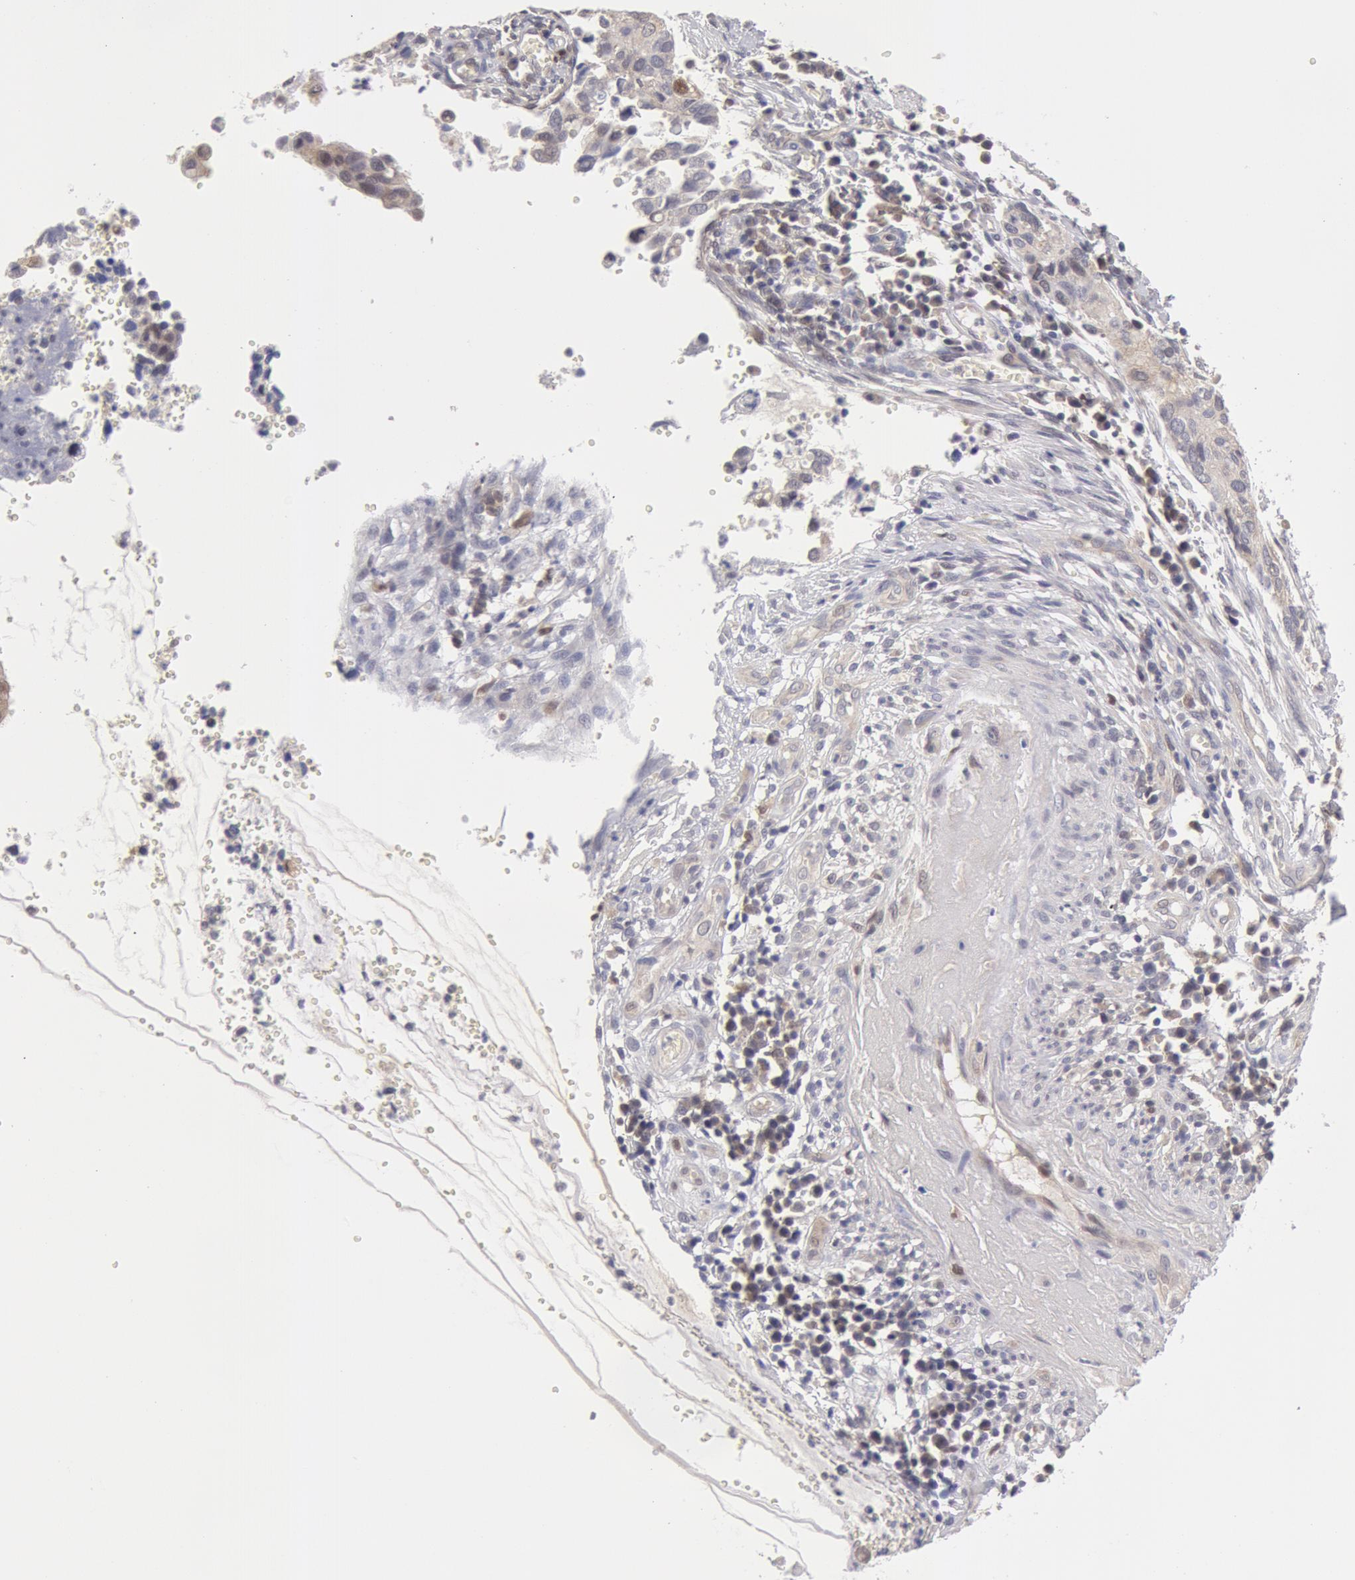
{"staining": {"intensity": "weak", "quantity": "25%-75%", "location": "nuclear"}, "tissue": "cervical cancer", "cell_type": "Tumor cells", "image_type": "cancer", "snomed": [{"axis": "morphology", "description": "Normal tissue, NOS"}, {"axis": "morphology", "description": "Squamous cell carcinoma, NOS"}, {"axis": "topography", "description": "Cervix"}], "caption": "This is a histology image of IHC staining of squamous cell carcinoma (cervical), which shows weak expression in the nuclear of tumor cells.", "gene": "TXNRD1", "patient": {"sex": "female", "age": 45}}